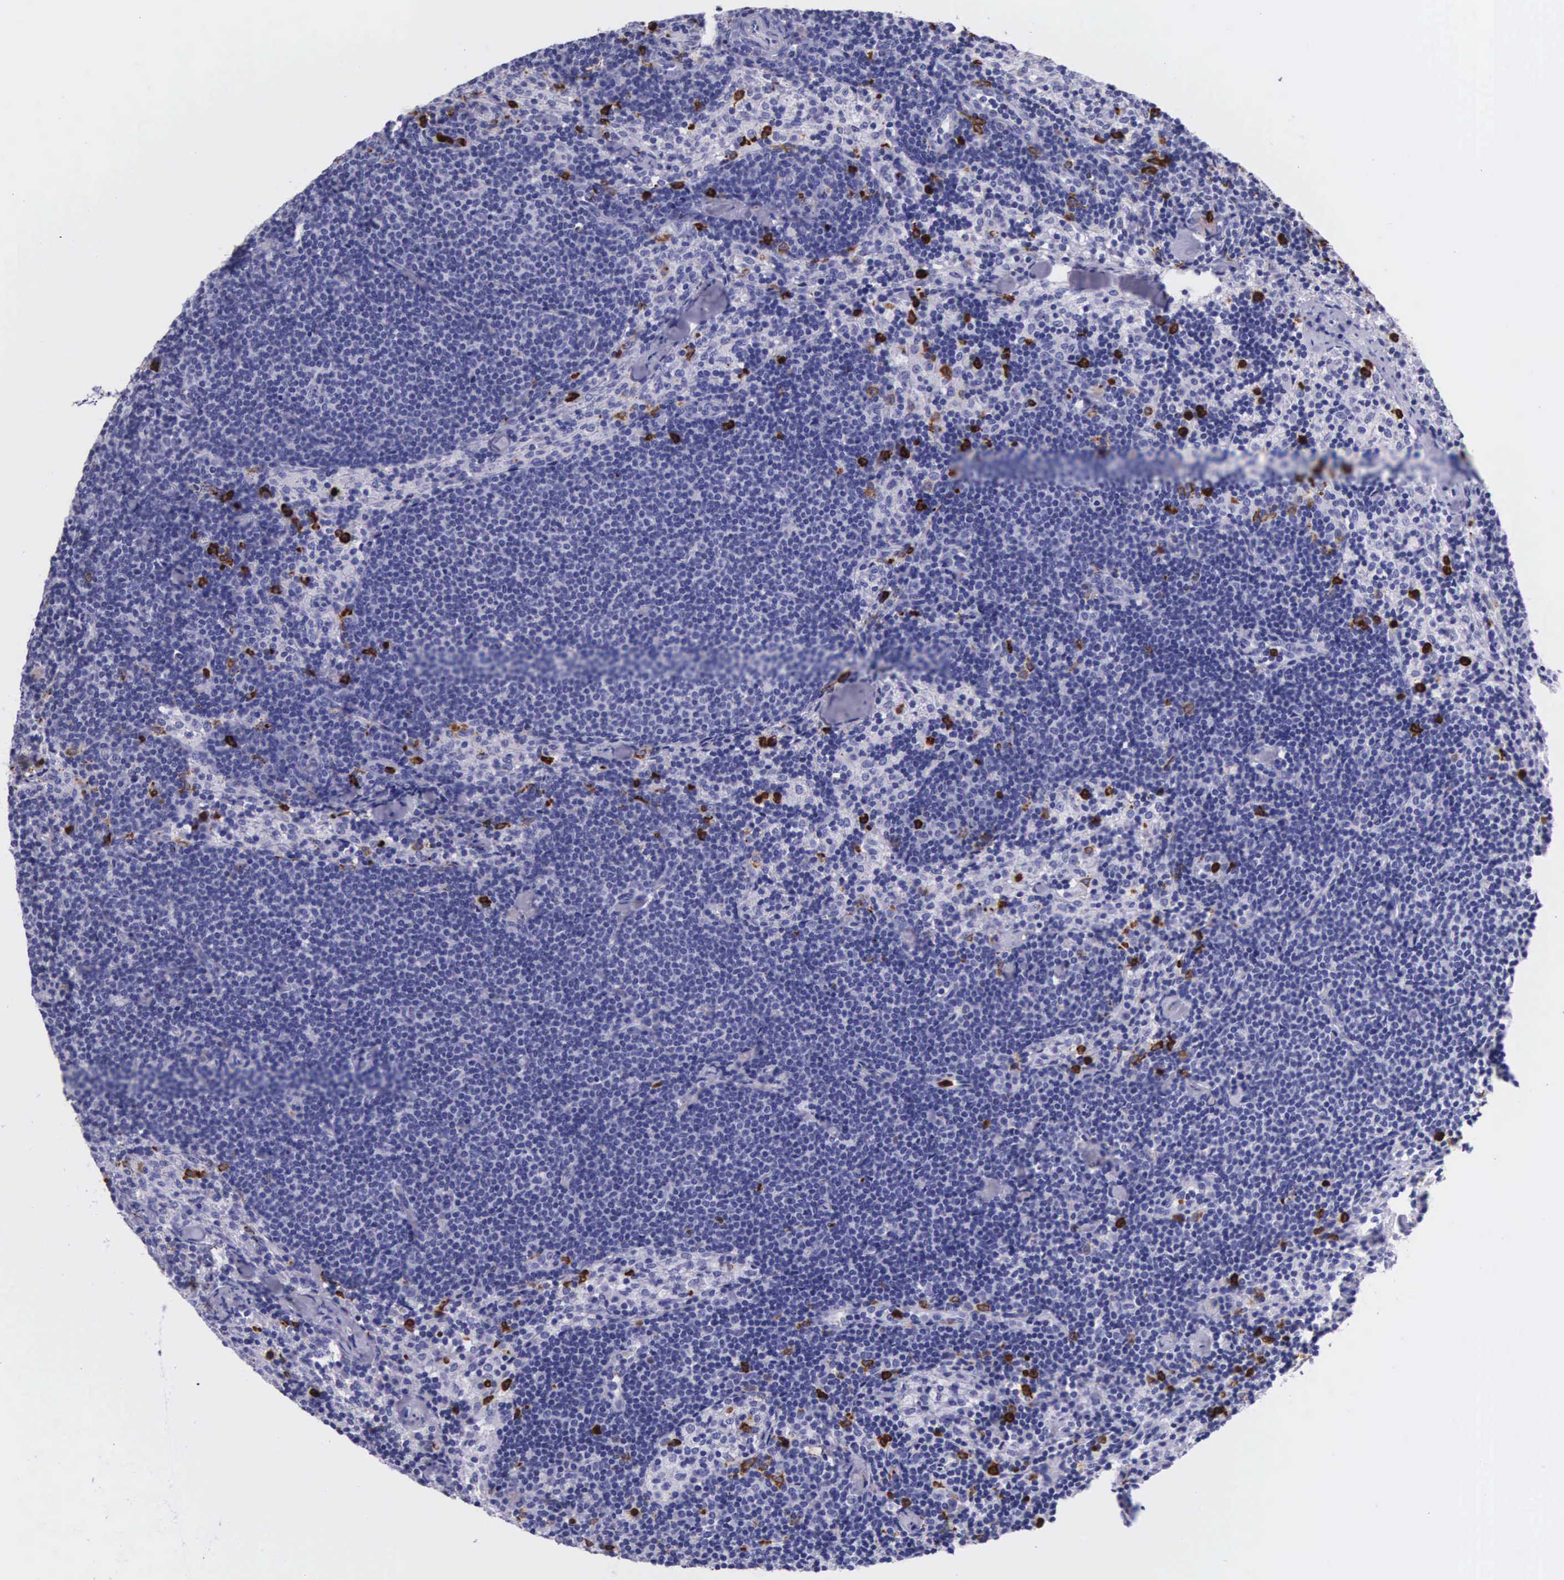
{"staining": {"intensity": "negative", "quantity": "none", "location": "none"}, "tissue": "lymph node", "cell_type": "Germinal center cells", "image_type": "normal", "snomed": [{"axis": "morphology", "description": "Normal tissue, NOS"}, {"axis": "topography", "description": "Lymph node"}], "caption": "High power microscopy image of an IHC photomicrograph of benign lymph node, revealing no significant expression in germinal center cells.", "gene": "FCN1", "patient": {"sex": "female", "age": 35}}